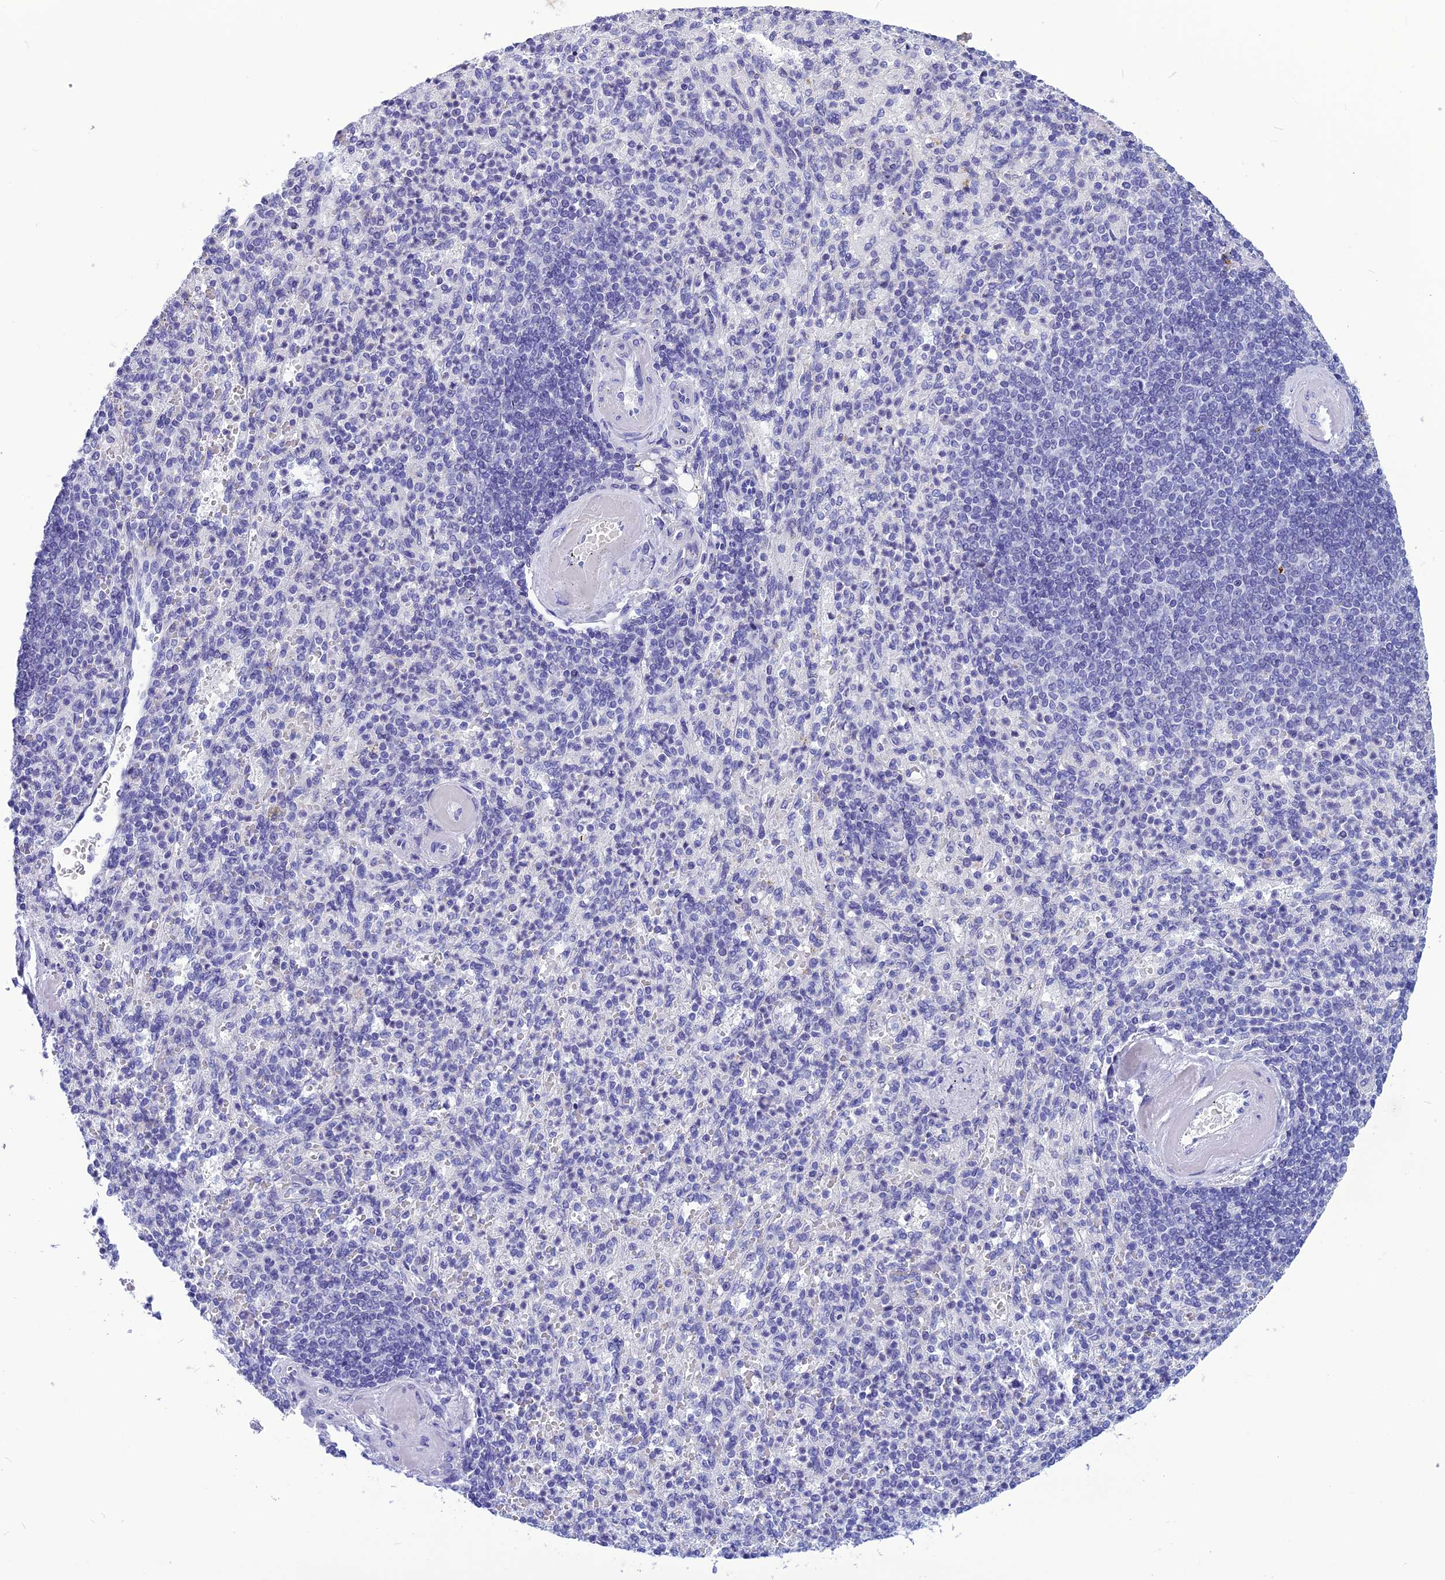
{"staining": {"intensity": "negative", "quantity": "none", "location": "none"}, "tissue": "spleen", "cell_type": "Cells in red pulp", "image_type": "normal", "snomed": [{"axis": "morphology", "description": "Normal tissue, NOS"}, {"axis": "topography", "description": "Spleen"}], "caption": "IHC of unremarkable human spleen reveals no expression in cells in red pulp.", "gene": "BBS2", "patient": {"sex": "female", "age": 74}}